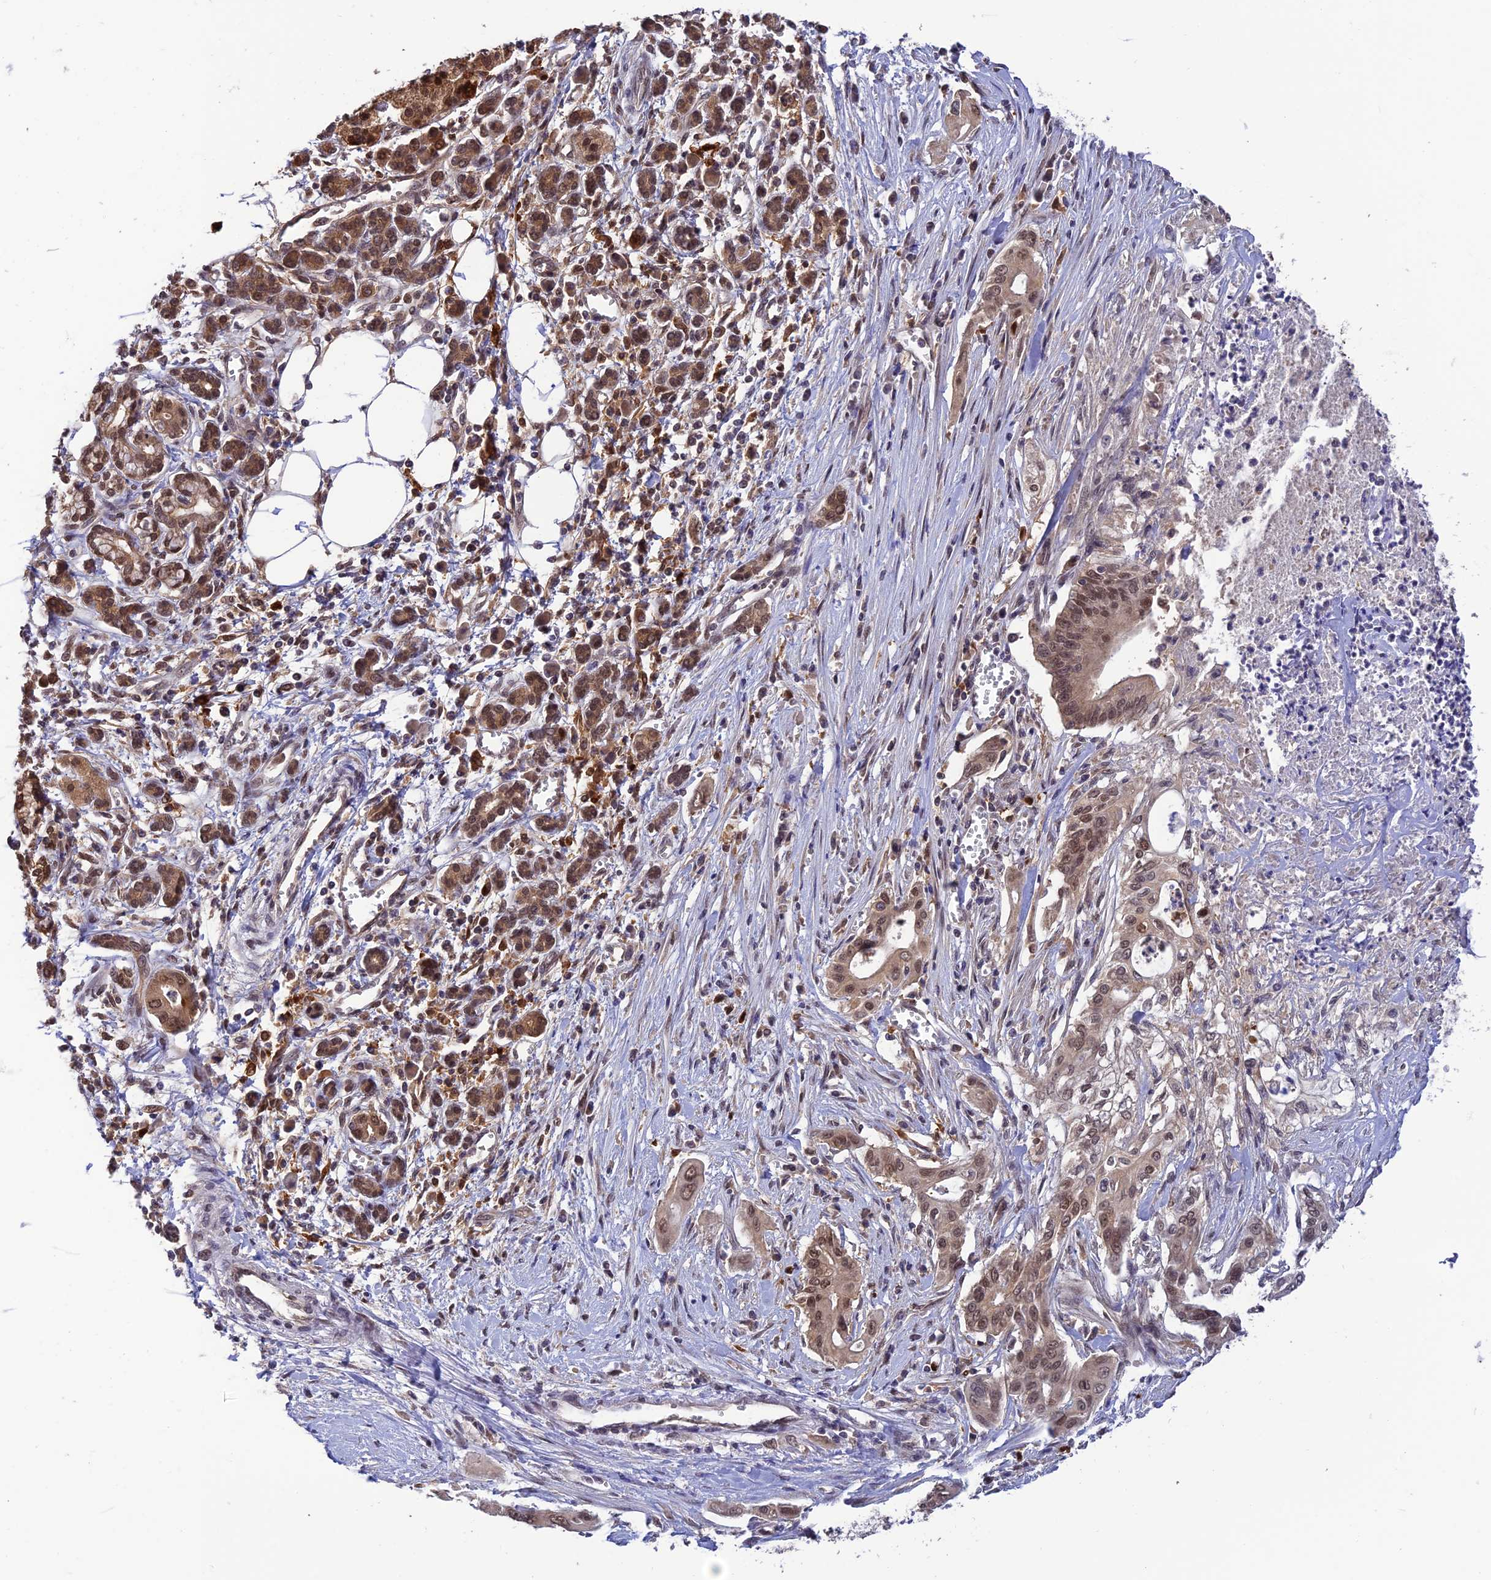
{"staining": {"intensity": "moderate", "quantity": ">75%", "location": "nuclear"}, "tissue": "pancreatic cancer", "cell_type": "Tumor cells", "image_type": "cancer", "snomed": [{"axis": "morphology", "description": "Adenocarcinoma, NOS"}, {"axis": "topography", "description": "Pancreas"}], "caption": "Pancreatic cancer (adenocarcinoma) stained with a brown dye demonstrates moderate nuclear positive expression in approximately >75% of tumor cells.", "gene": "MNS1", "patient": {"sex": "male", "age": 58}}